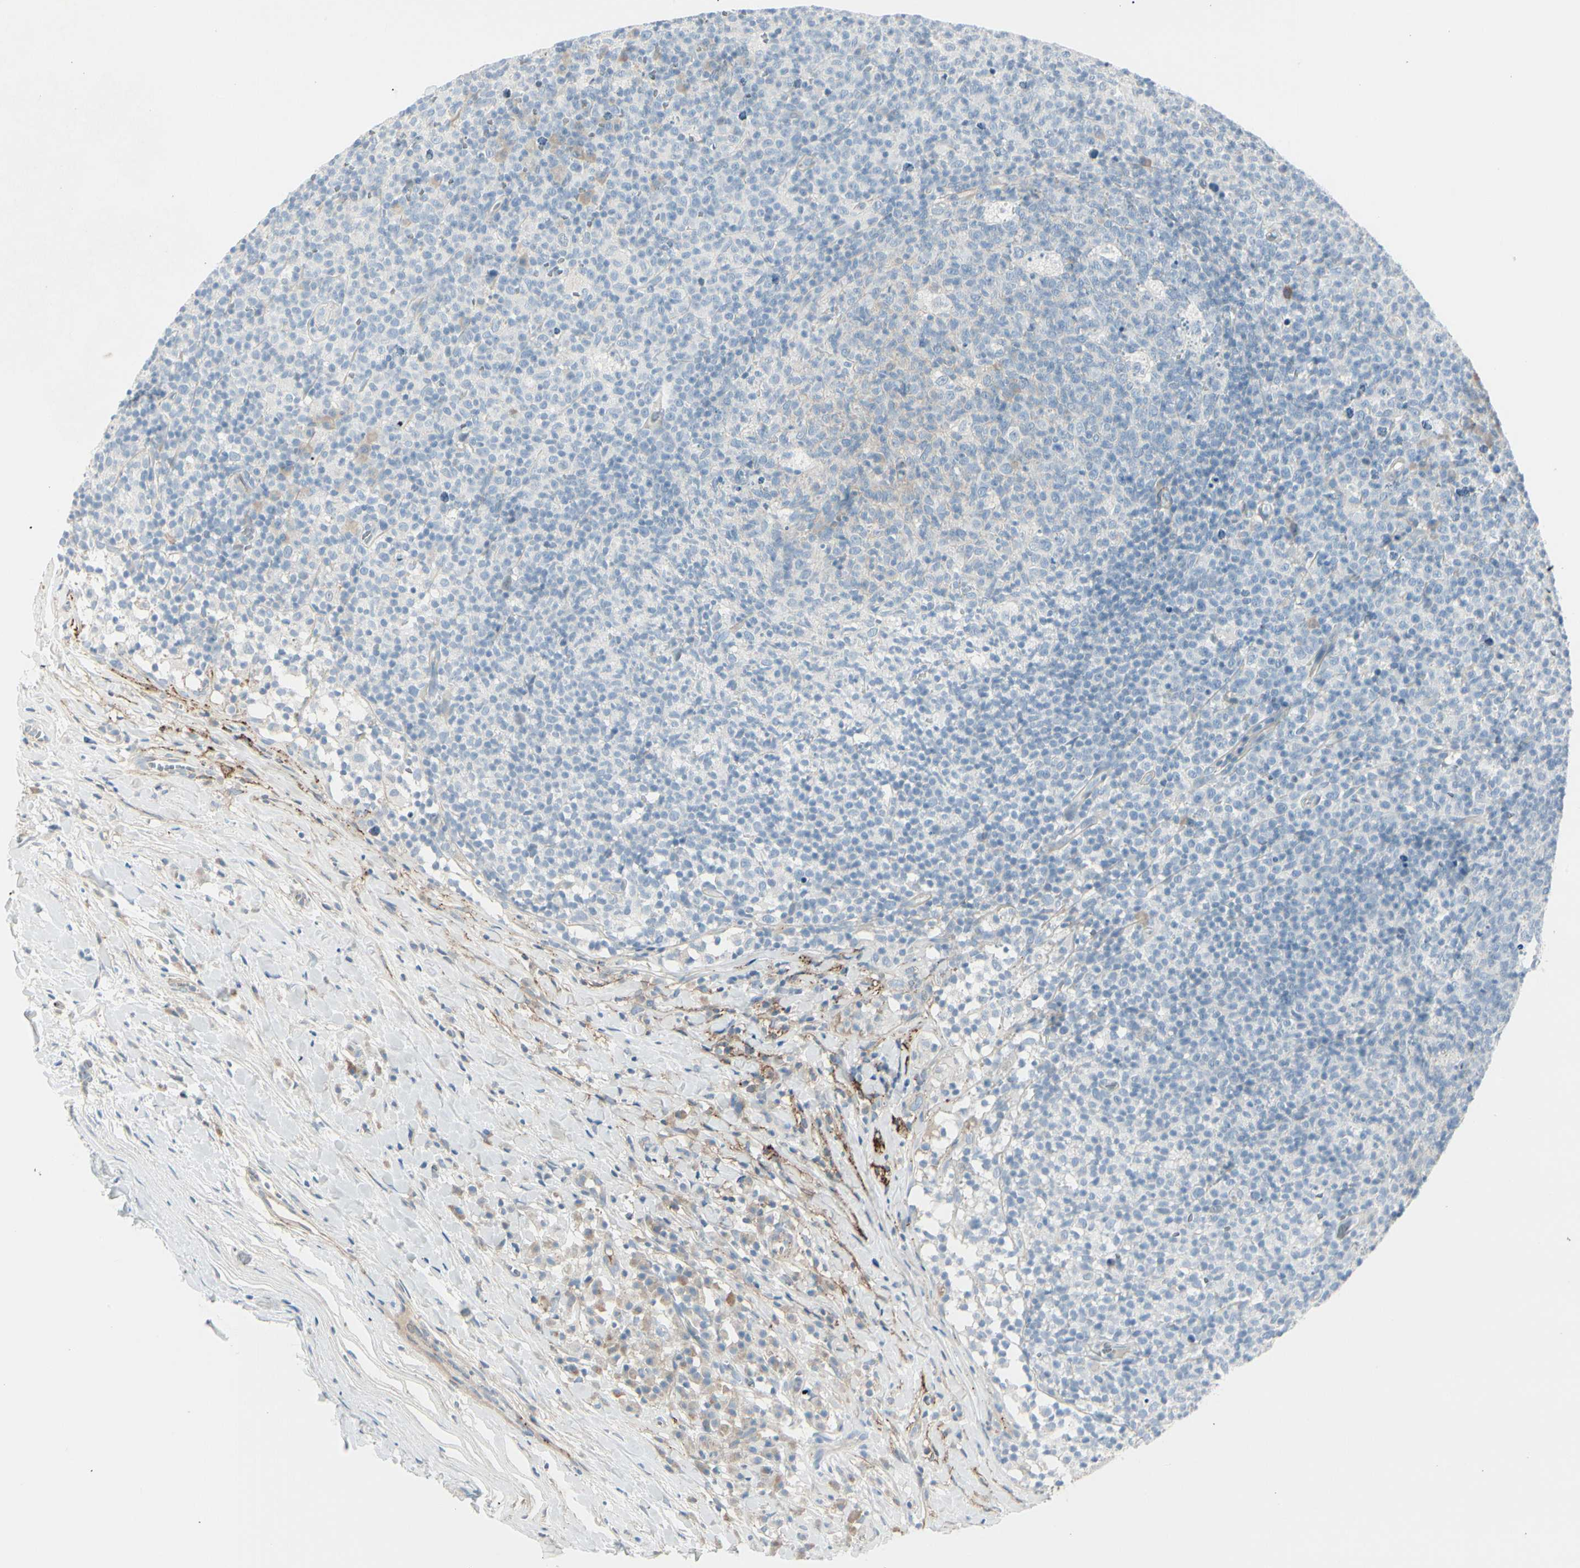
{"staining": {"intensity": "weak", "quantity": "<25%", "location": "cytoplasmic/membranous"}, "tissue": "lymph node", "cell_type": "Germinal center cells", "image_type": "normal", "snomed": [{"axis": "morphology", "description": "Normal tissue, NOS"}, {"axis": "morphology", "description": "Inflammation, NOS"}, {"axis": "topography", "description": "Lymph node"}], "caption": "An immunohistochemistry image of benign lymph node is shown. There is no staining in germinal center cells of lymph node.", "gene": "CACNA2D1", "patient": {"sex": "male", "age": 55}}